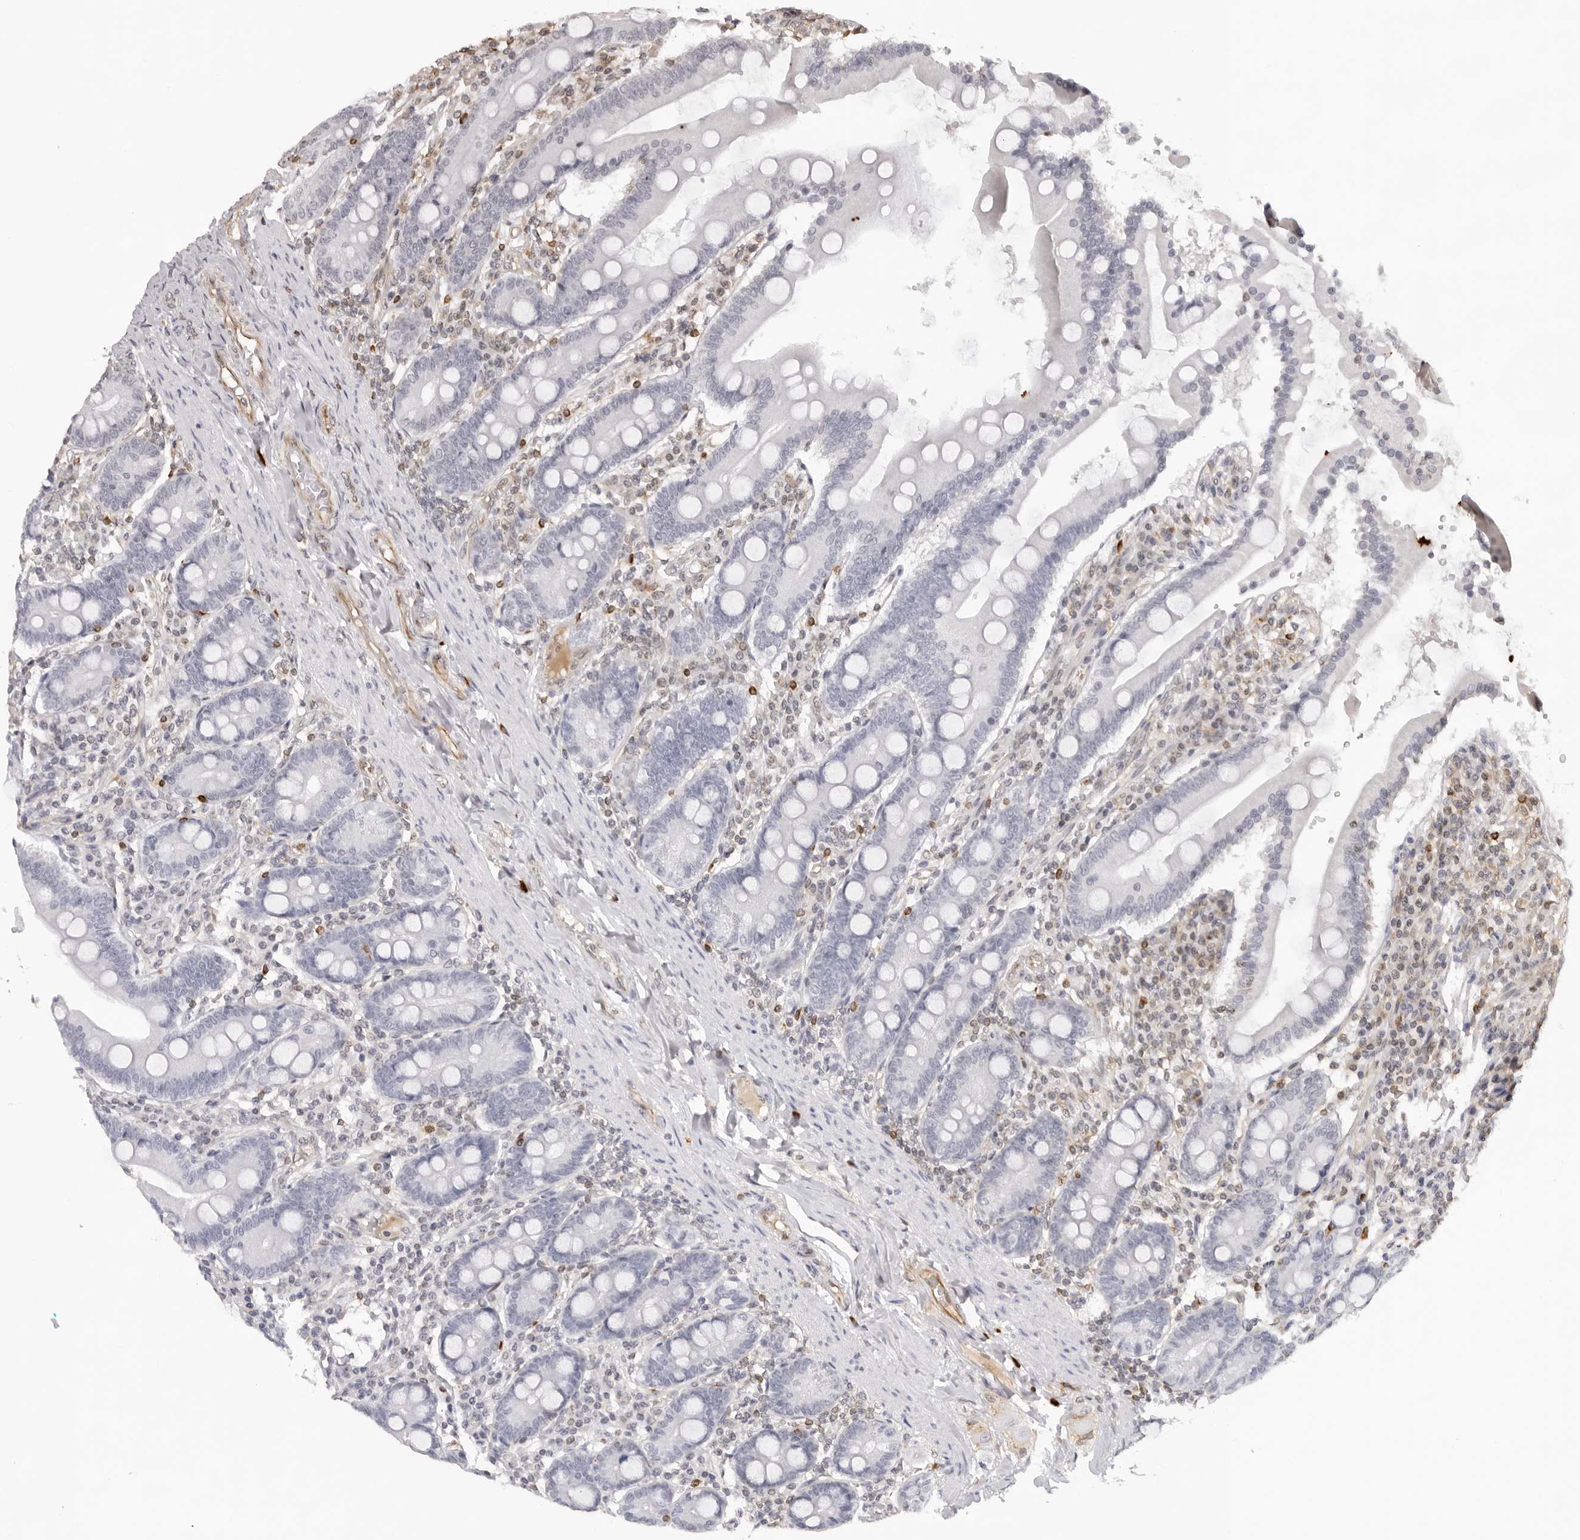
{"staining": {"intensity": "negative", "quantity": "none", "location": "none"}, "tissue": "duodenum", "cell_type": "Glandular cells", "image_type": "normal", "snomed": [{"axis": "morphology", "description": "Normal tissue, NOS"}, {"axis": "topography", "description": "Duodenum"}], "caption": "Image shows no protein expression in glandular cells of normal duodenum. (Immunohistochemistry (ihc), brightfield microscopy, high magnification).", "gene": "DYNLT5", "patient": {"sex": "male", "age": 50}}